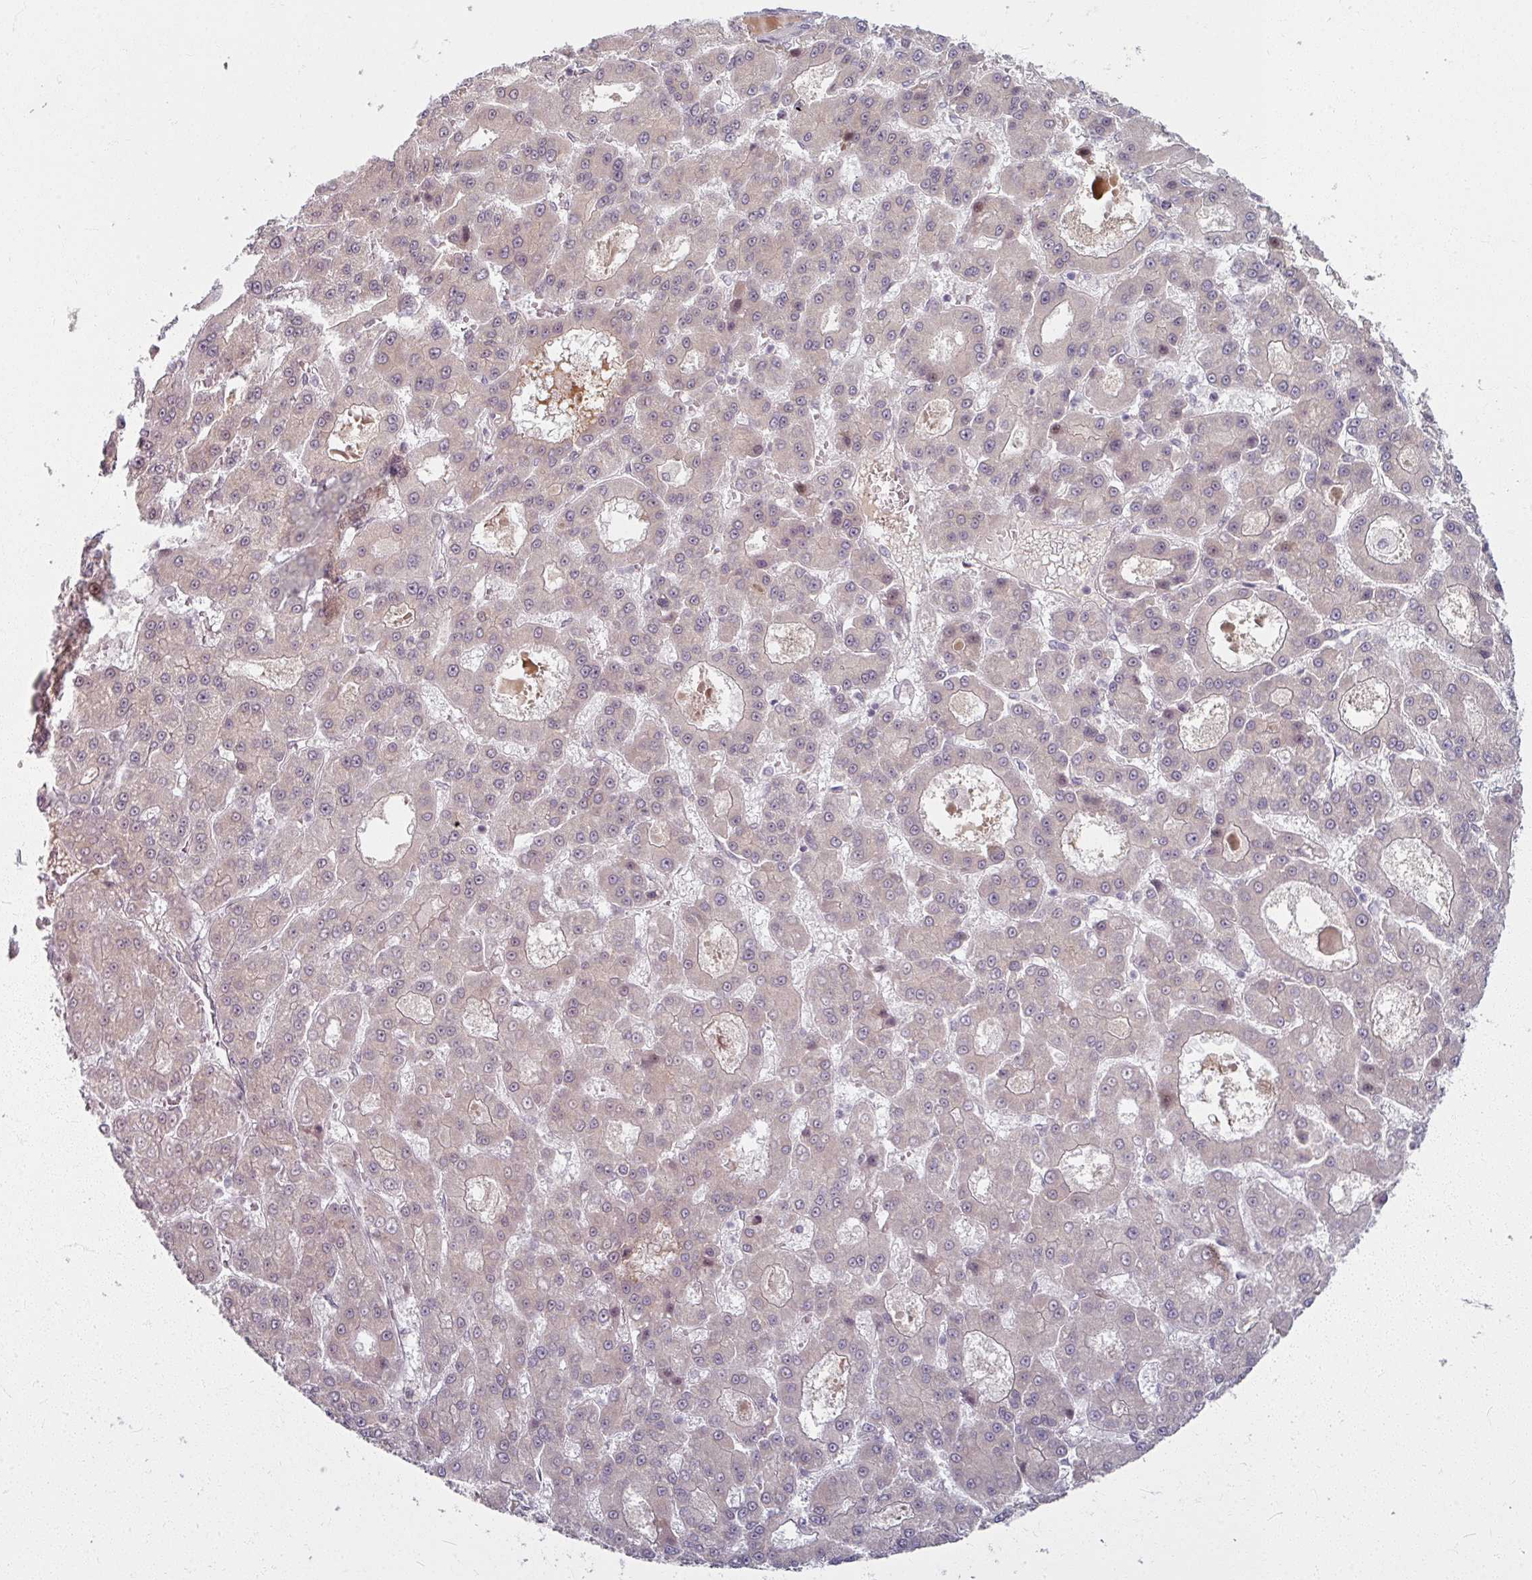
{"staining": {"intensity": "negative", "quantity": "none", "location": "none"}, "tissue": "liver cancer", "cell_type": "Tumor cells", "image_type": "cancer", "snomed": [{"axis": "morphology", "description": "Carcinoma, Hepatocellular, NOS"}, {"axis": "topography", "description": "Liver"}], "caption": "This is a histopathology image of immunohistochemistry (IHC) staining of hepatocellular carcinoma (liver), which shows no staining in tumor cells. The staining is performed using DAB brown chromogen with nuclei counter-stained in using hematoxylin.", "gene": "KLC3", "patient": {"sex": "male", "age": 70}}